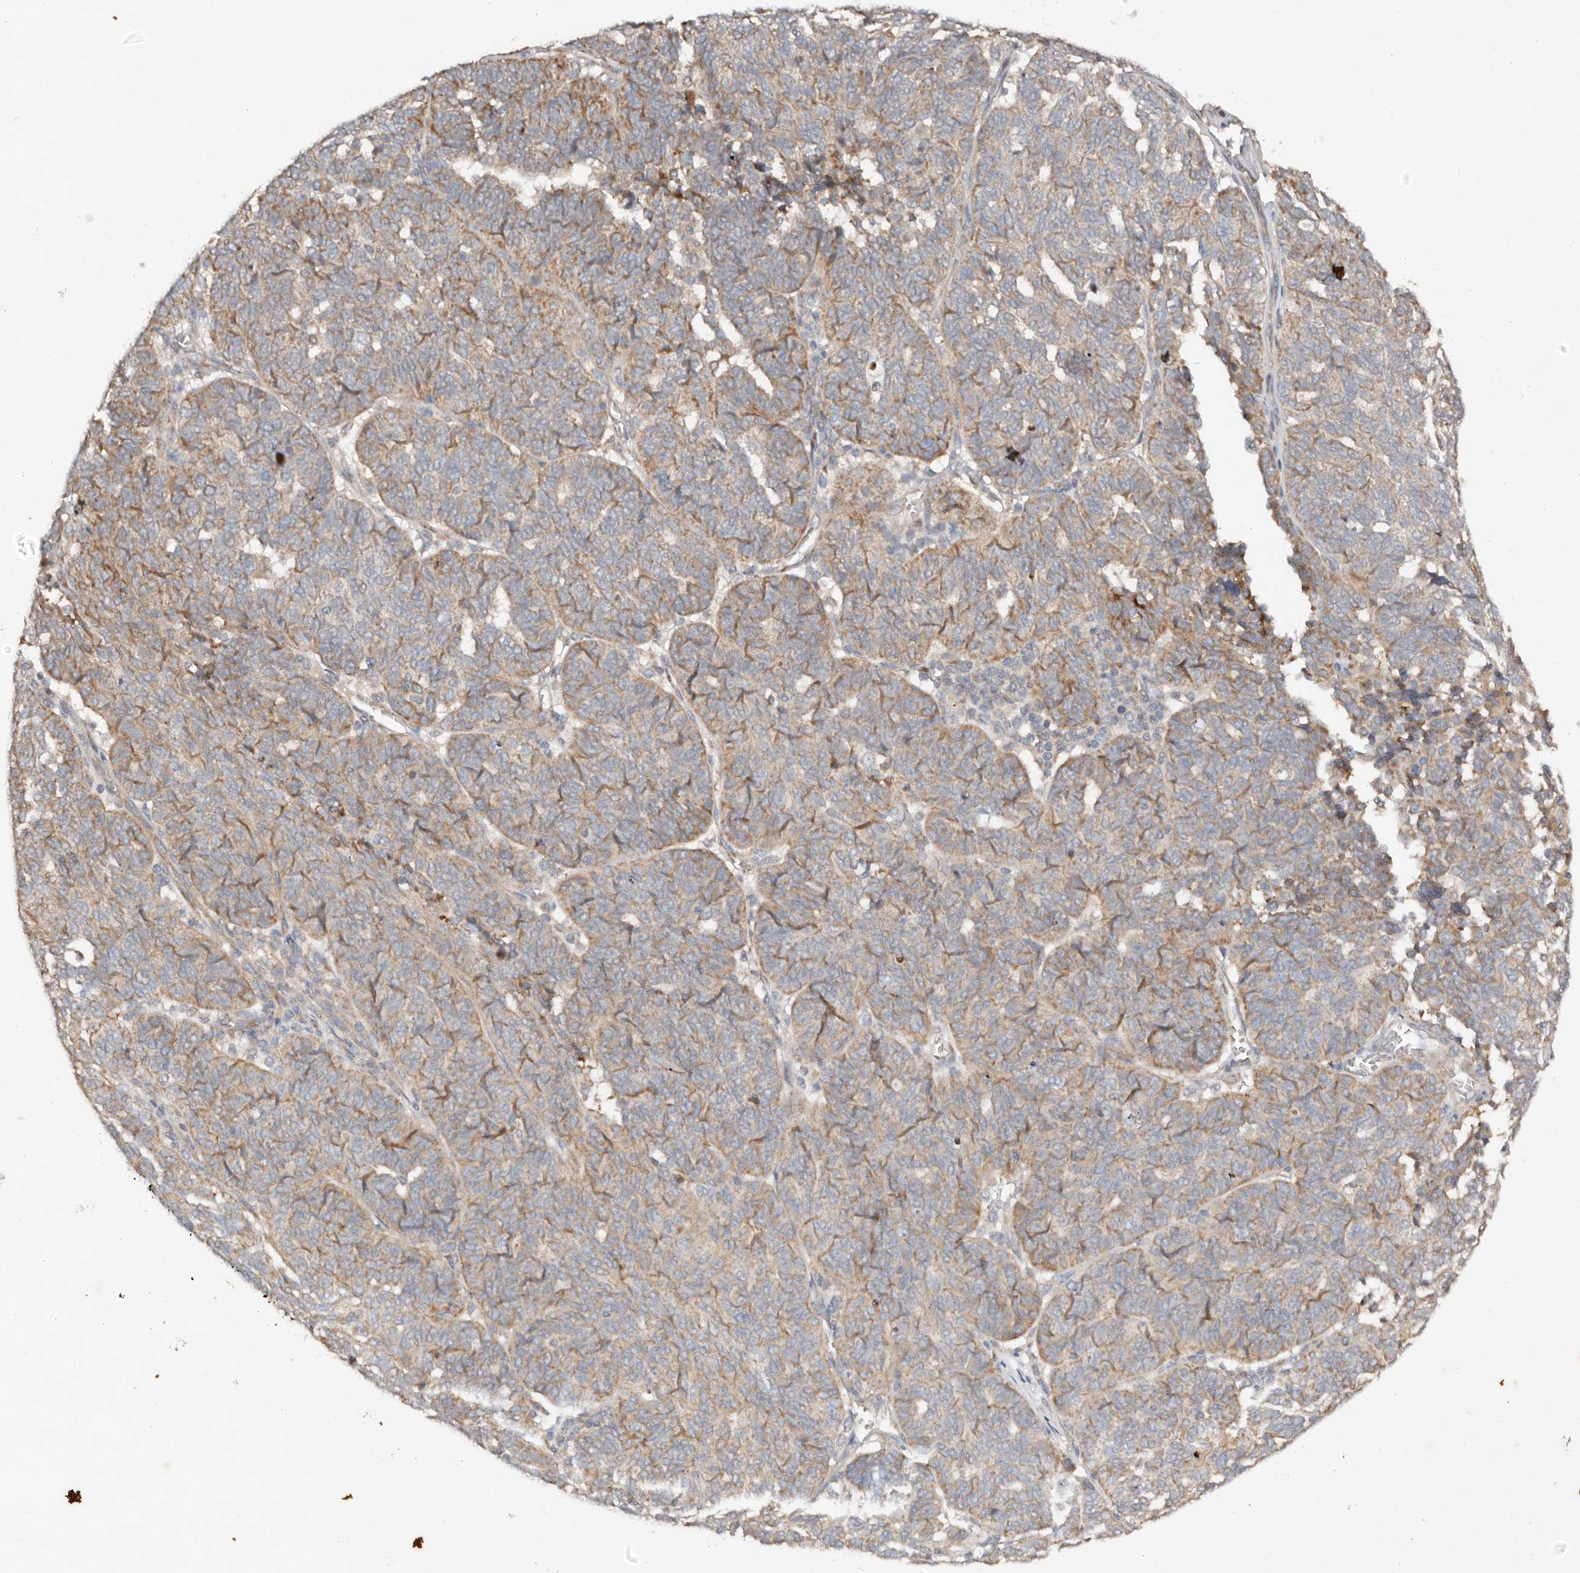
{"staining": {"intensity": "moderate", "quantity": "25%-75%", "location": "cytoplasmic/membranous"}, "tissue": "ovarian cancer", "cell_type": "Tumor cells", "image_type": "cancer", "snomed": [{"axis": "morphology", "description": "Cystadenocarcinoma, serous, NOS"}, {"axis": "topography", "description": "Ovary"}], "caption": "Immunohistochemical staining of human ovarian cancer (serous cystadenocarcinoma) exhibits moderate cytoplasmic/membranous protein expression in about 25%-75% of tumor cells.", "gene": "DENND11", "patient": {"sex": "female", "age": 59}}